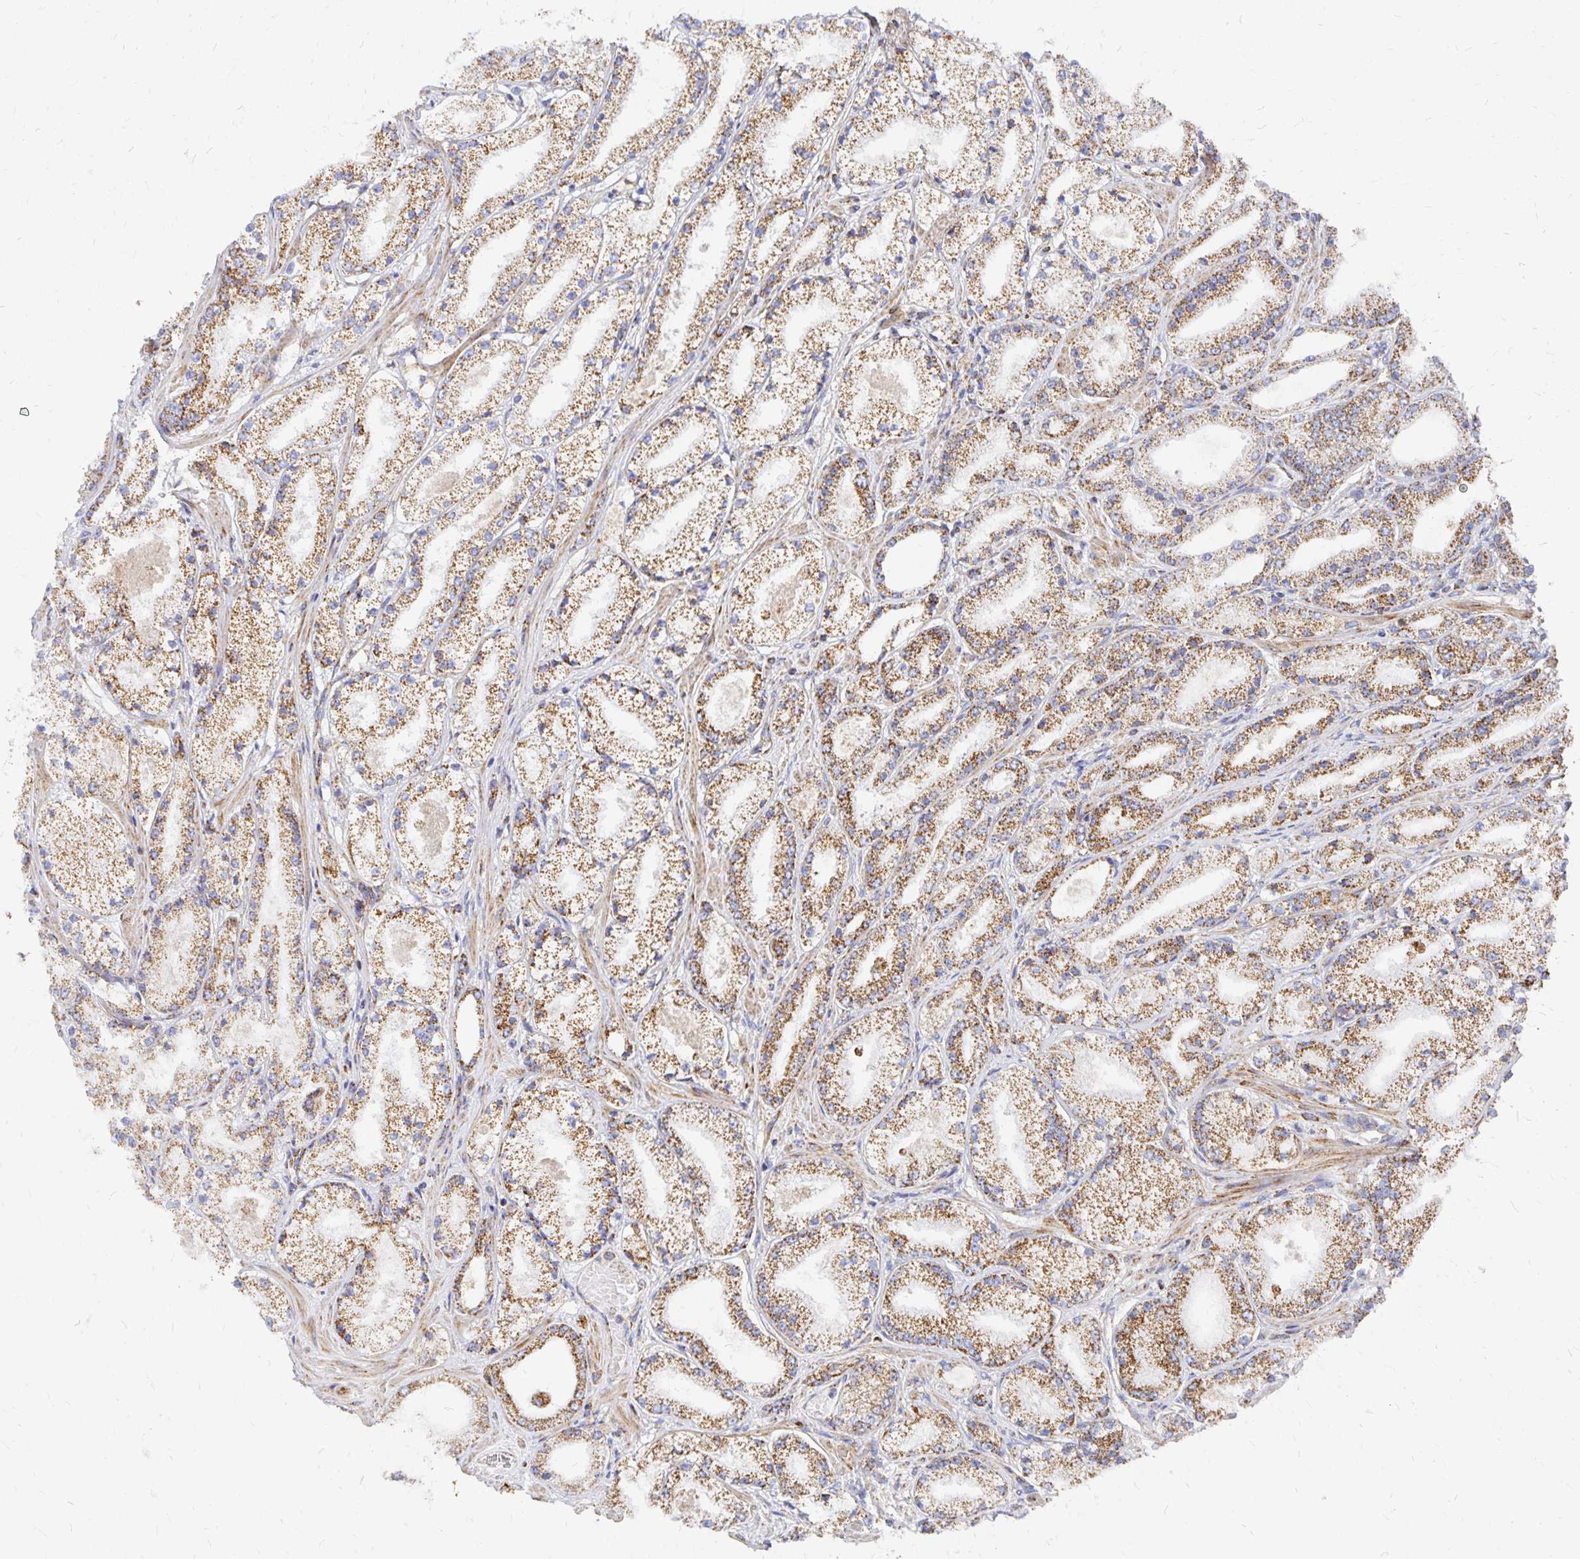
{"staining": {"intensity": "moderate", "quantity": ">75%", "location": "cytoplasmic/membranous"}, "tissue": "prostate cancer", "cell_type": "Tumor cells", "image_type": "cancer", "snomed": [{"axis": "morphology", "description": "Adenocarcinoma, High grade"}, {"axis": "topography", "description": "Prostate"}], "caption": "A brown stain shows moderate cytoplasmic/membranous staining of a protein in human prostate cancer tumor cells.", "gene": "STOML2", "patient": {"sex": "male", "age": 63}}